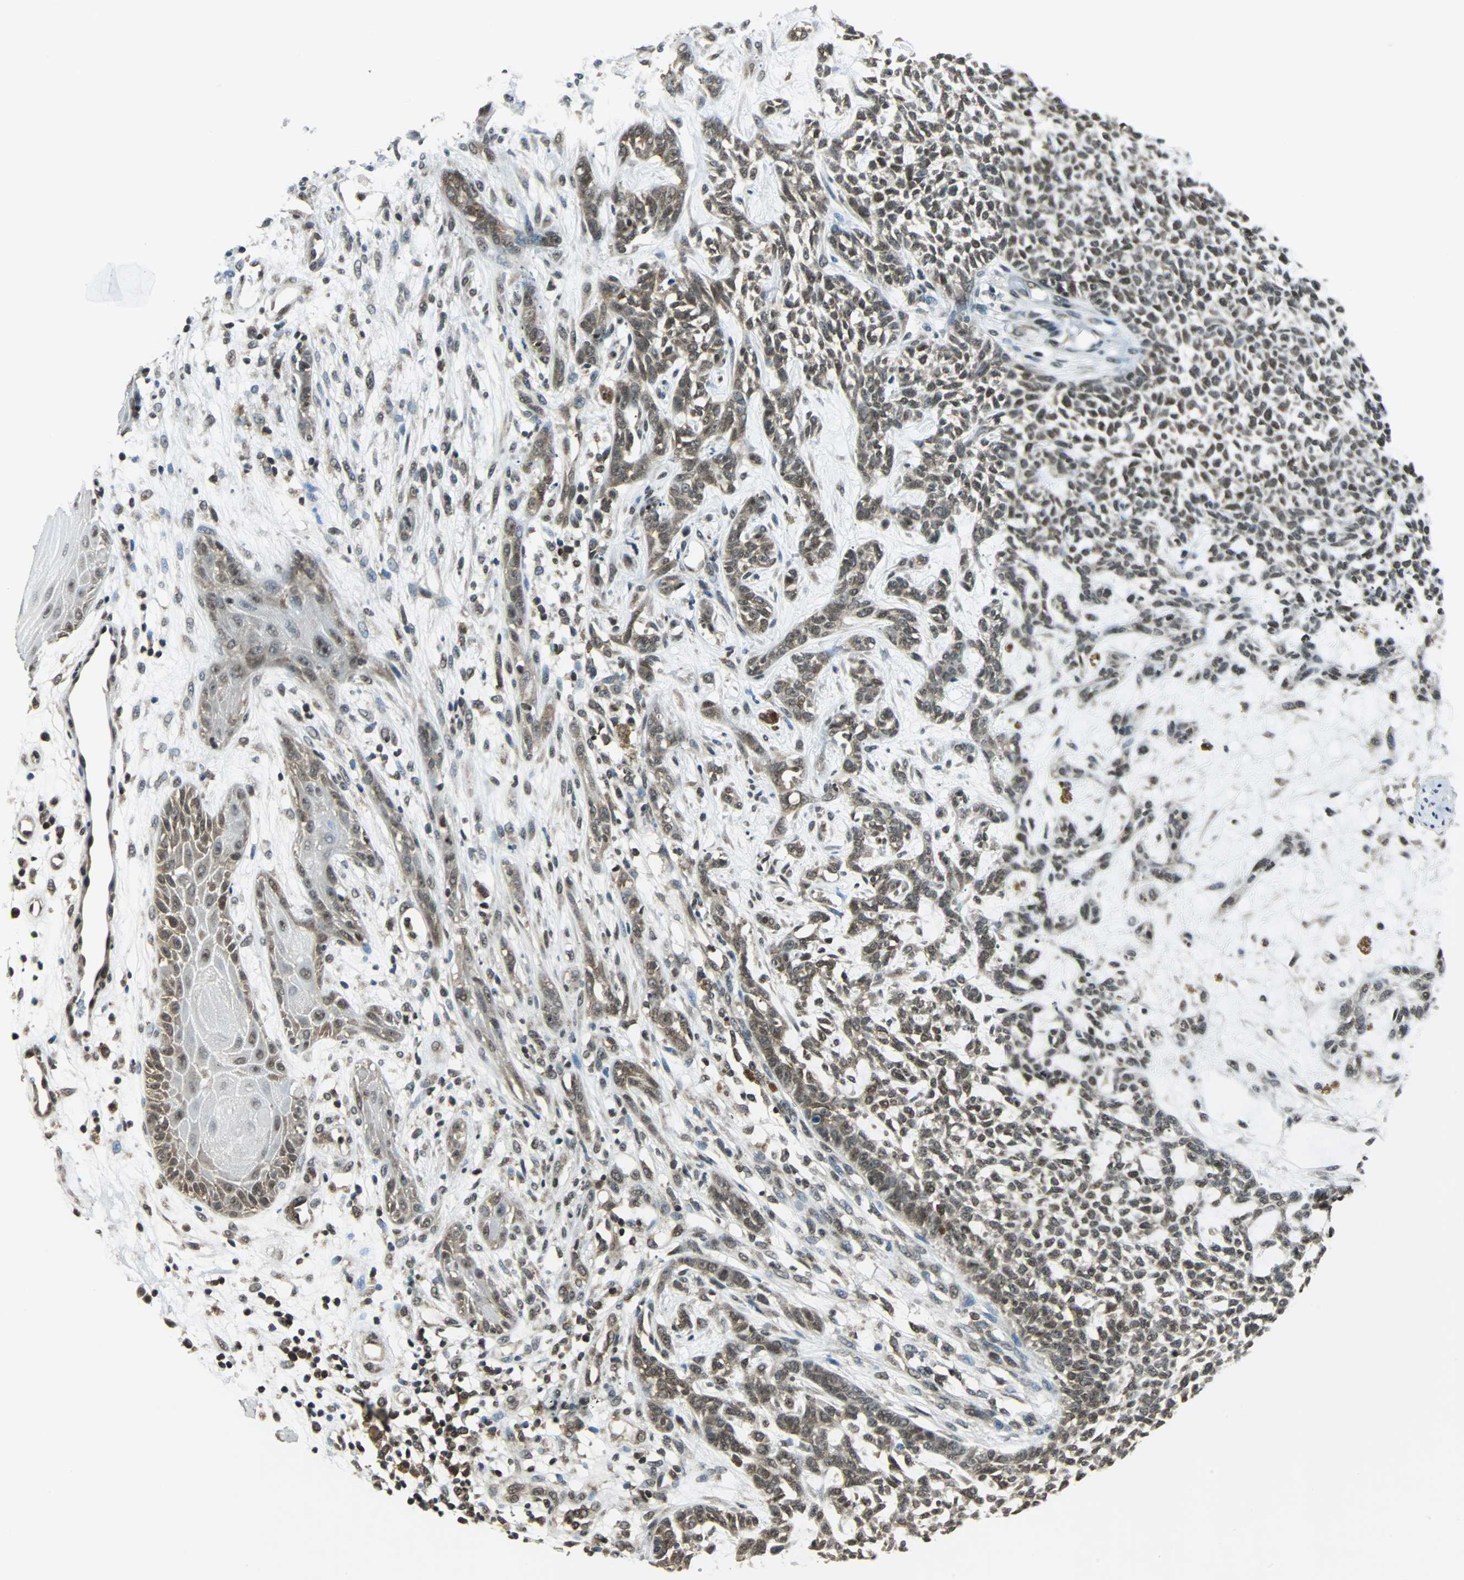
{"staining": {"intensity": "moderate", "quantity": ">75%", "location": "nuclear"}, "tissue": "skin cancer", "cell_type": "Tumor cells", "image_type": "cancer", "snomed": [{"axis": "morphology", "description": "Basal cell carcinoma"}, {"axis": "topography", "description": "Skin"}], "caption": "Skin basal cell carcinoma stained with a brown dye displays moderate nuclear positive positivity in approximately >75% of tumor cells.", "gene": "REST", "patient": {"sex": "female", "age": 84}}